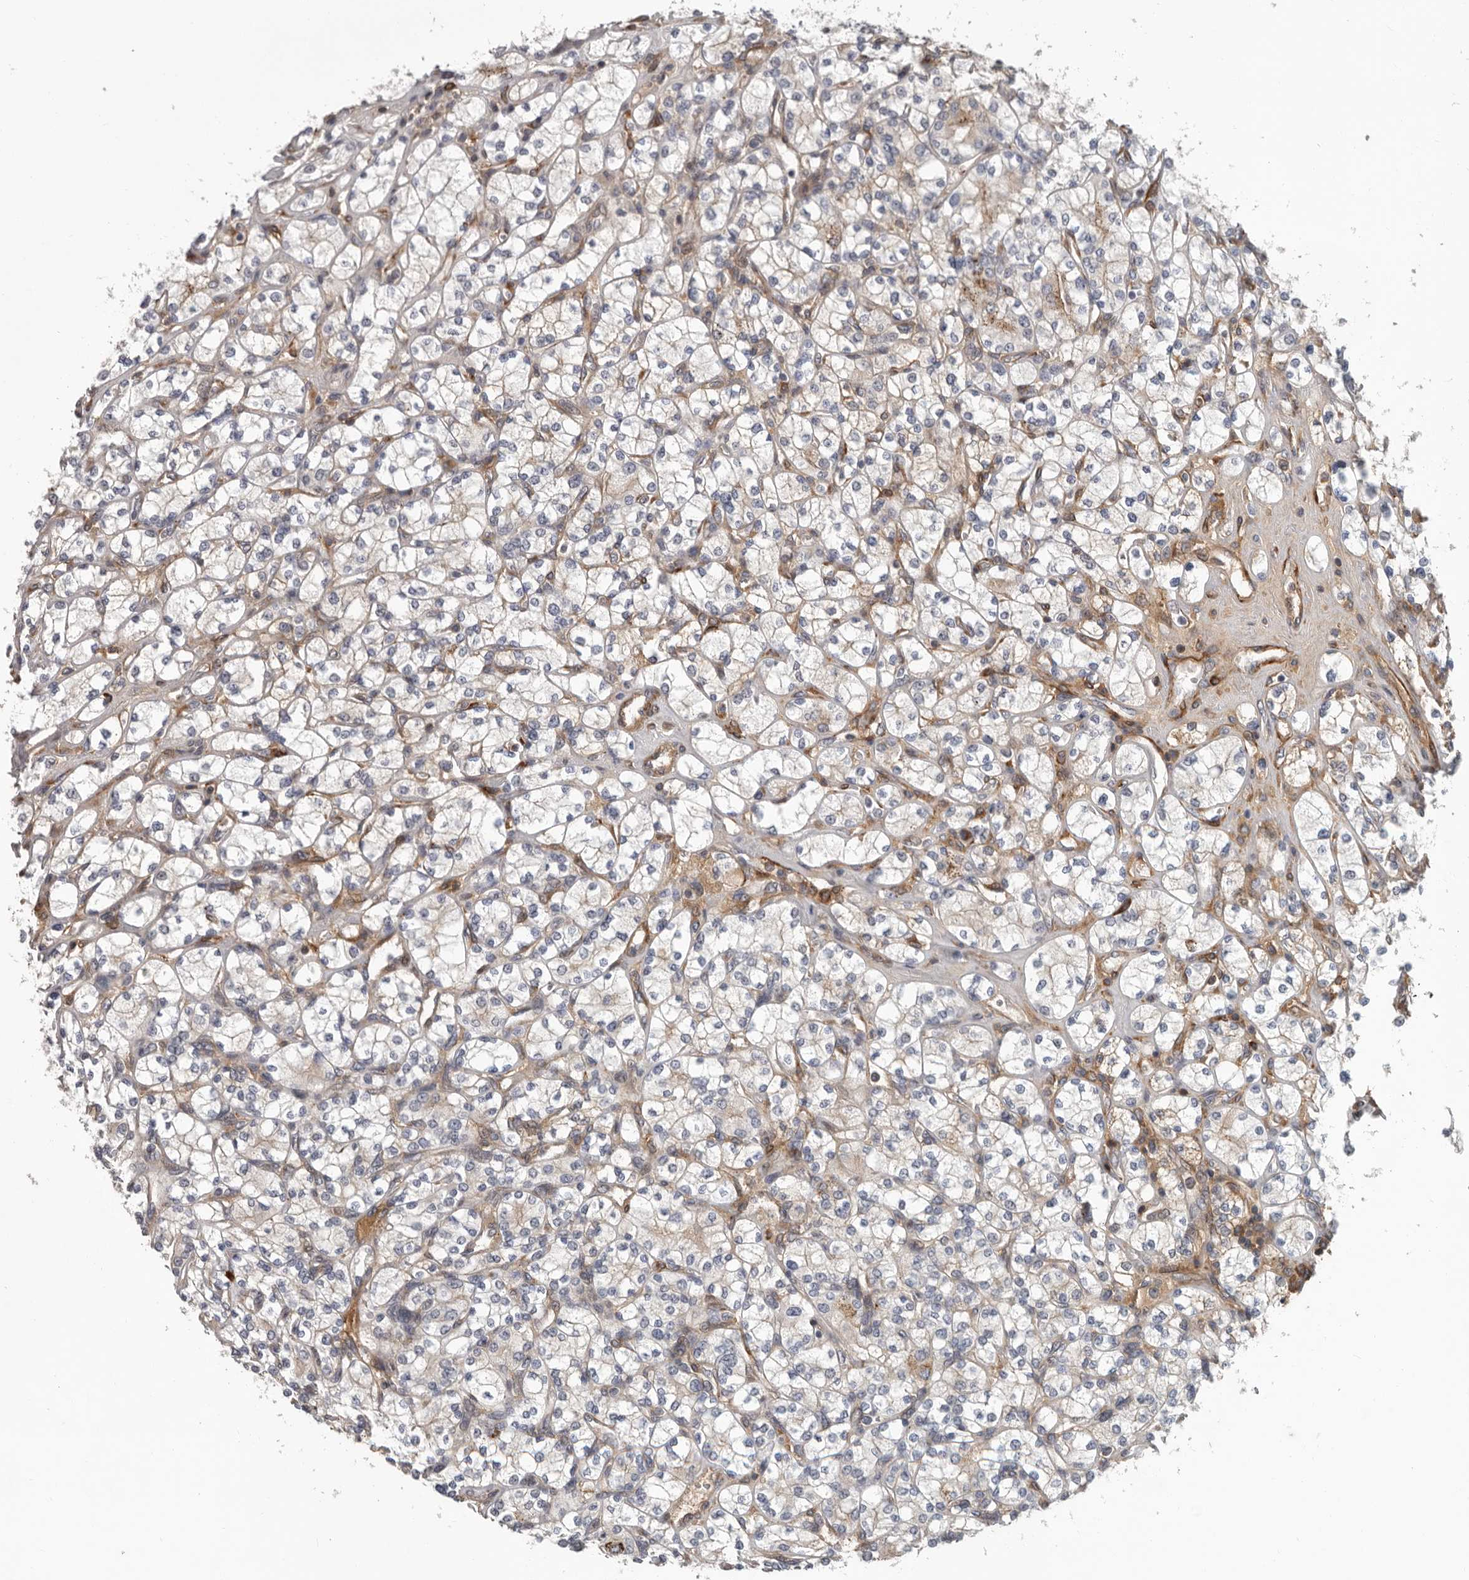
{"staining": {"intensity": "negative", "quantity": "none", "location": "none"}, "tissue": "renal cancer", "cell_type": "Tumor cells", "image_type": "cancer", "snomed": [{"axis": "morphology", "description": "Adenocarcinoma, NOS"}, {"axis": "topography", "description": "Kidney"}], "caption": "High magnification brightfield microscopy of renal cancer stained with DAB (3,3'-diaminobenzidine) (brown) and counterstained with hematoxylin (blue): tumor cells show no significant staining.", "gene": "ATXN3L", "patient": {"sex": "male", "age": 77}}